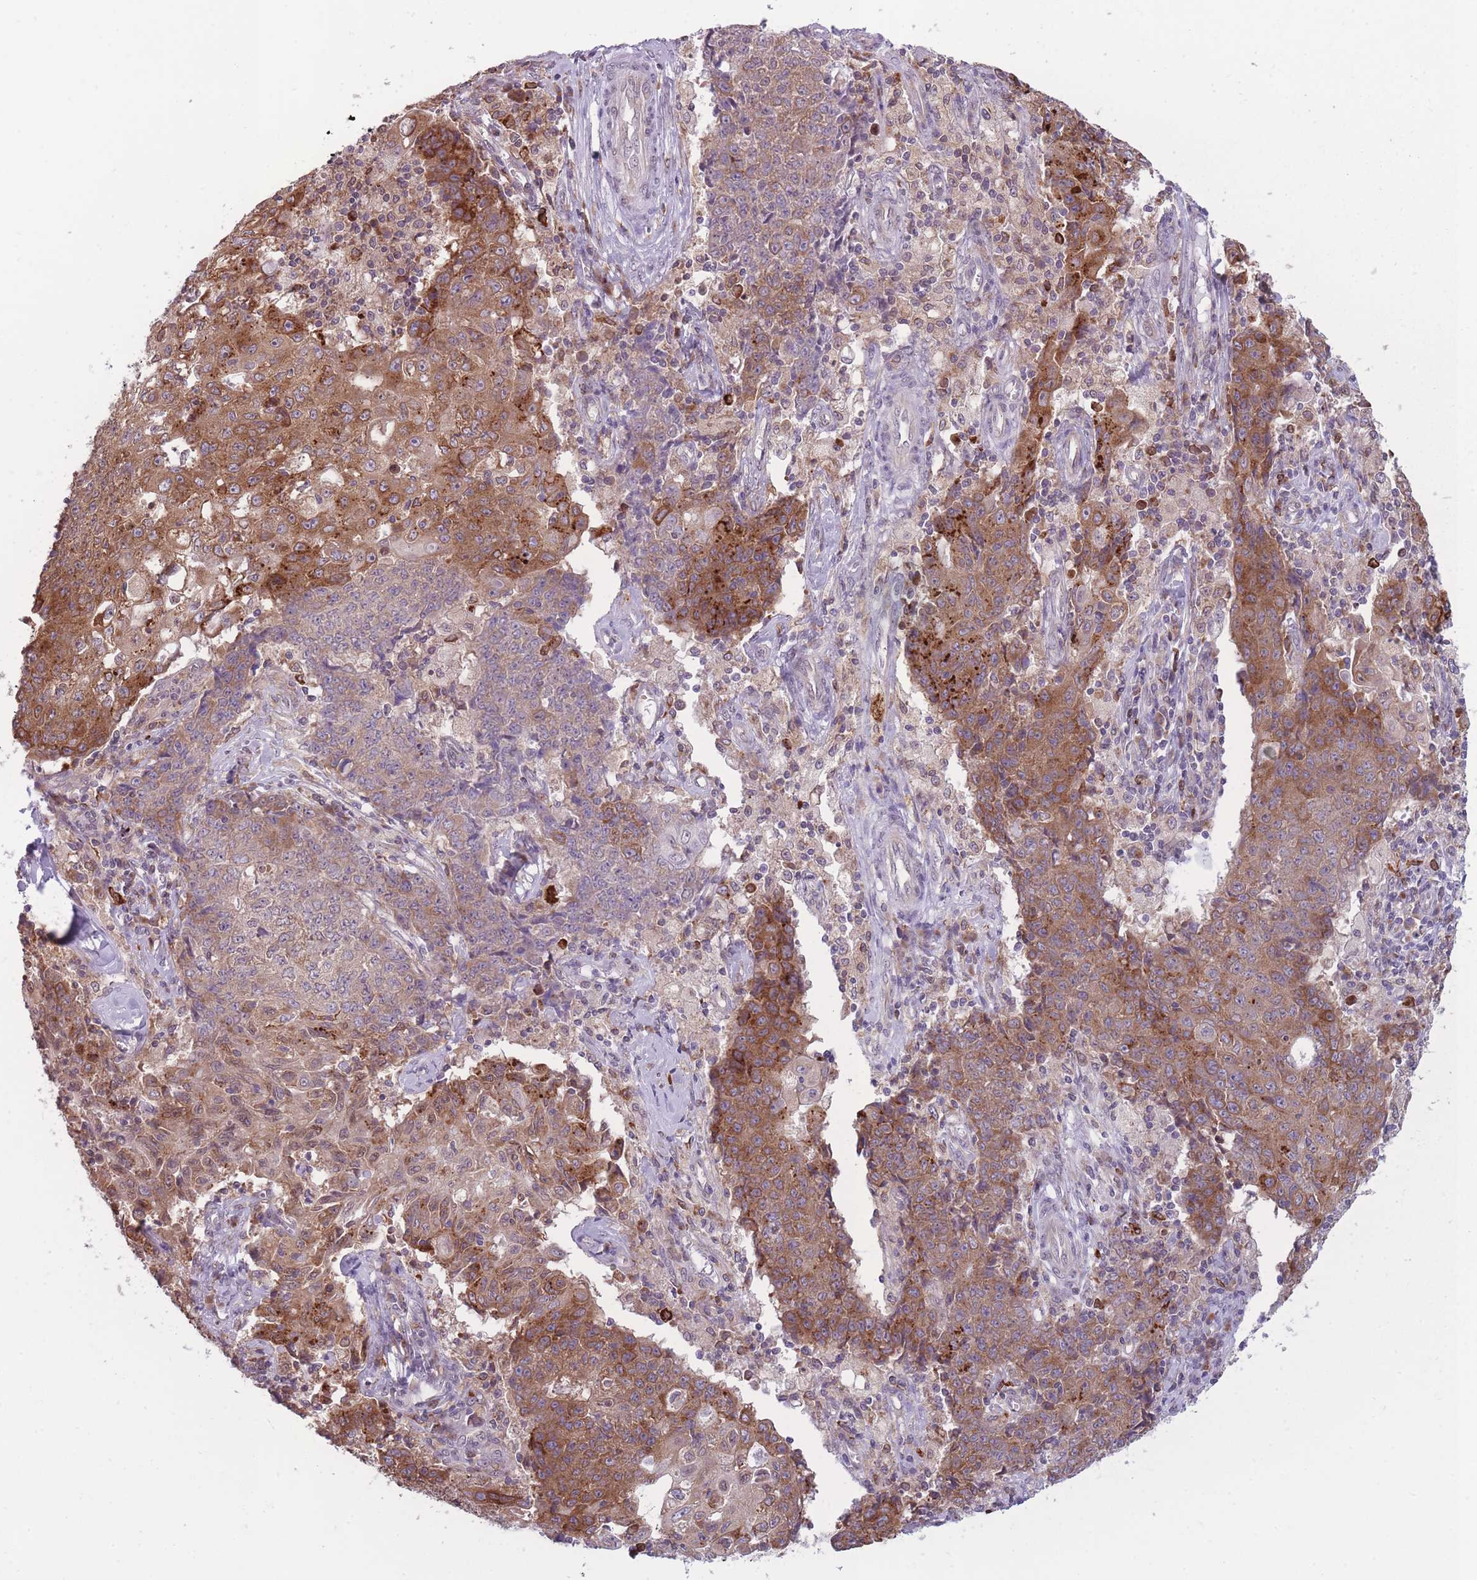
{"staining": {"intensity": "moderate", "quantity": ">75%", "location": "cytoplasmic/membranous"}, "tissue": "ovarian cancer", "cell_type": "Tumor cells", "image_type": "cancer", "snomed": [{"axis": "morphology", "description": "Carcinoma, endometroid"}, {"axis": "topography", "description": "Ovary"}], "caption": "IHC (DAB) staining of ovarian cancer shows moderate cytoplasmic/membranous protein expression in about >75% of tumor cells.", "gene": "TMEM121", "patient": {"sex": "female", "age": 42}}